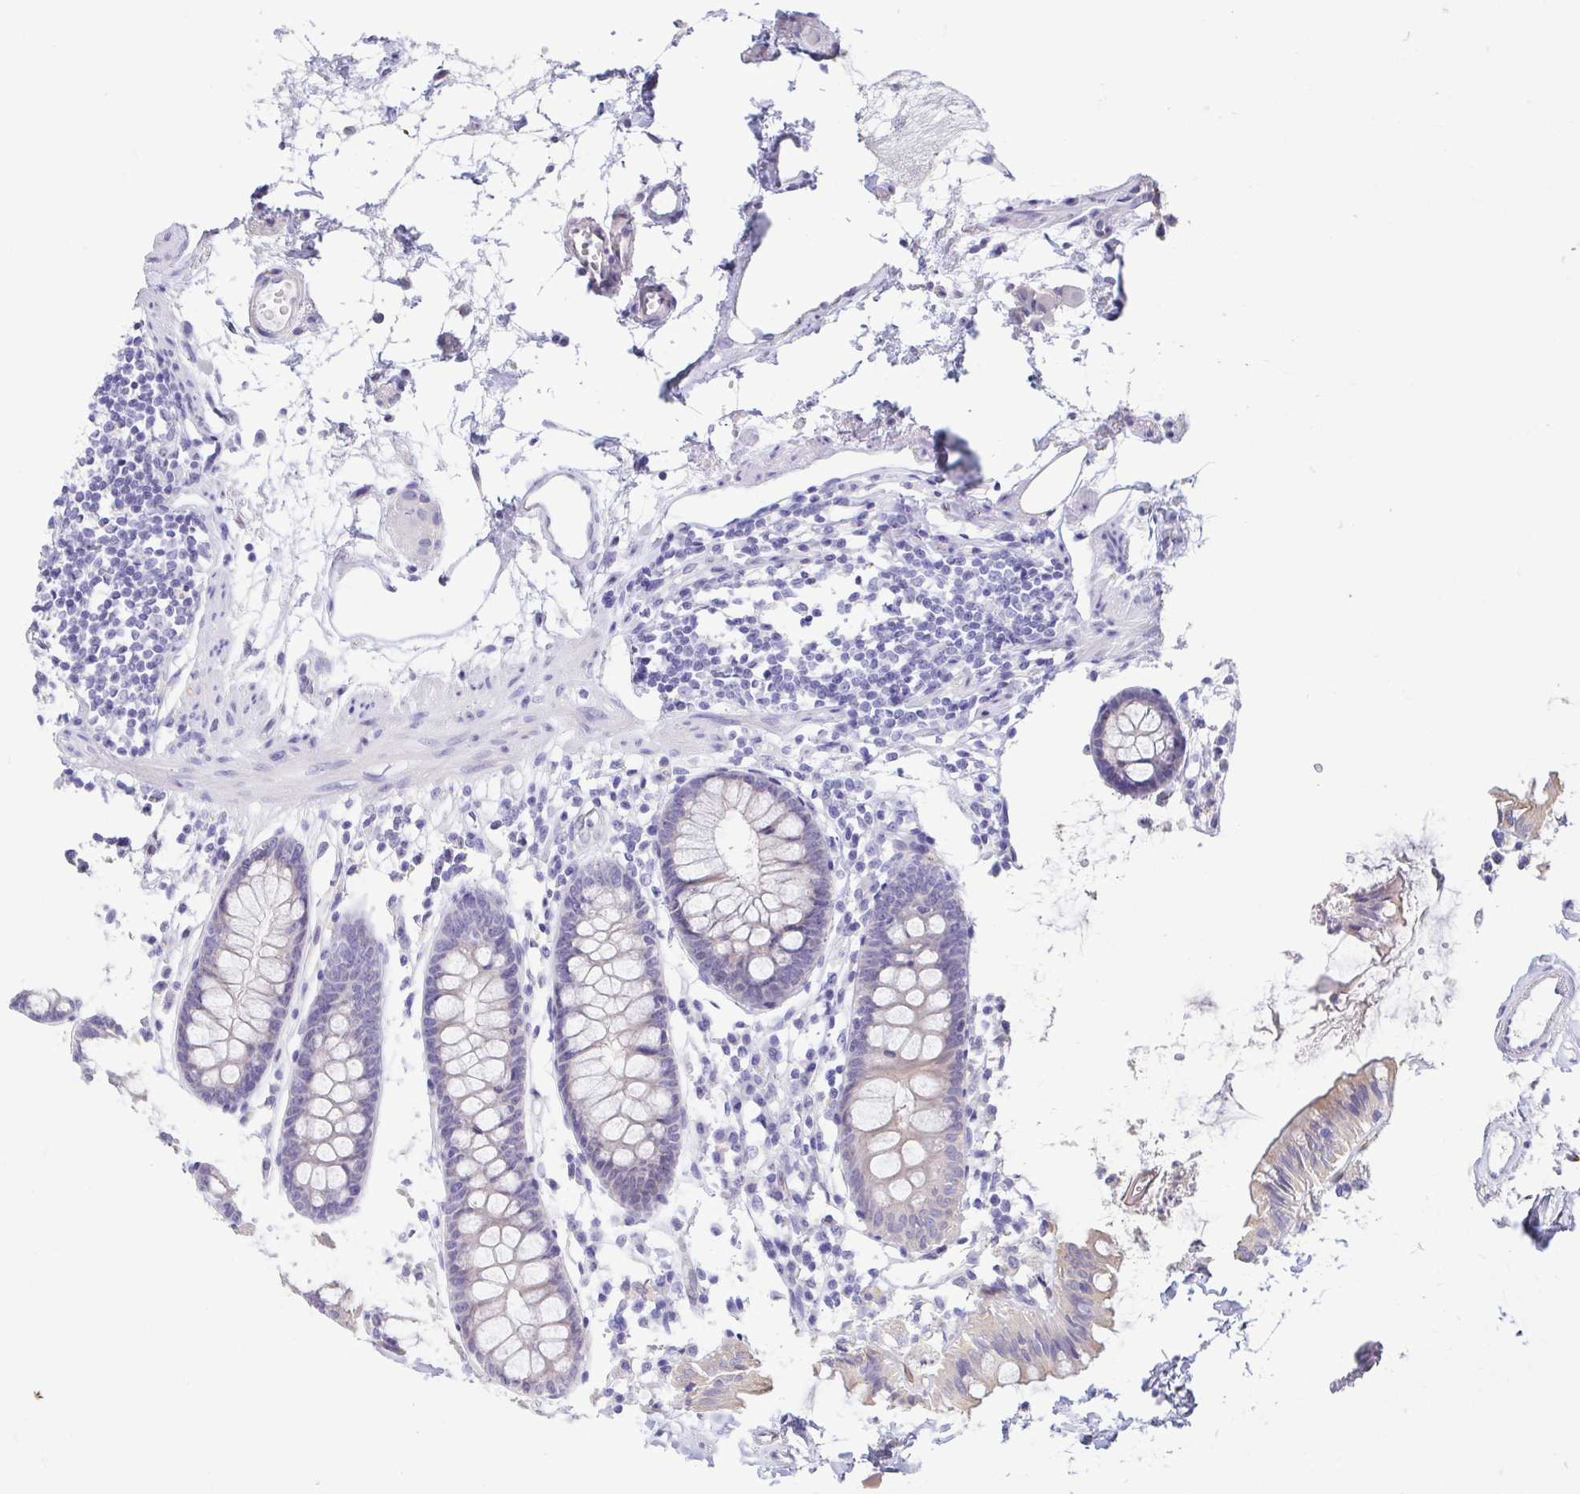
{"staining": {"intensity": "negative", "quantity": "none", "location": "none"}, "tissue": "colon", "cell_type": "Endothelial cells", "image_type": "normal", "snomed": [{"axis": "morphology", "description": "Normal tissue, NOS"}, {"axis": "topography", "description": "Colon"}], "caption": "IHC of normal human colon exhibits no positivity in endothelial cells.", "gene": "FABP3", "patient": {"sex": "female", "age": 84}}